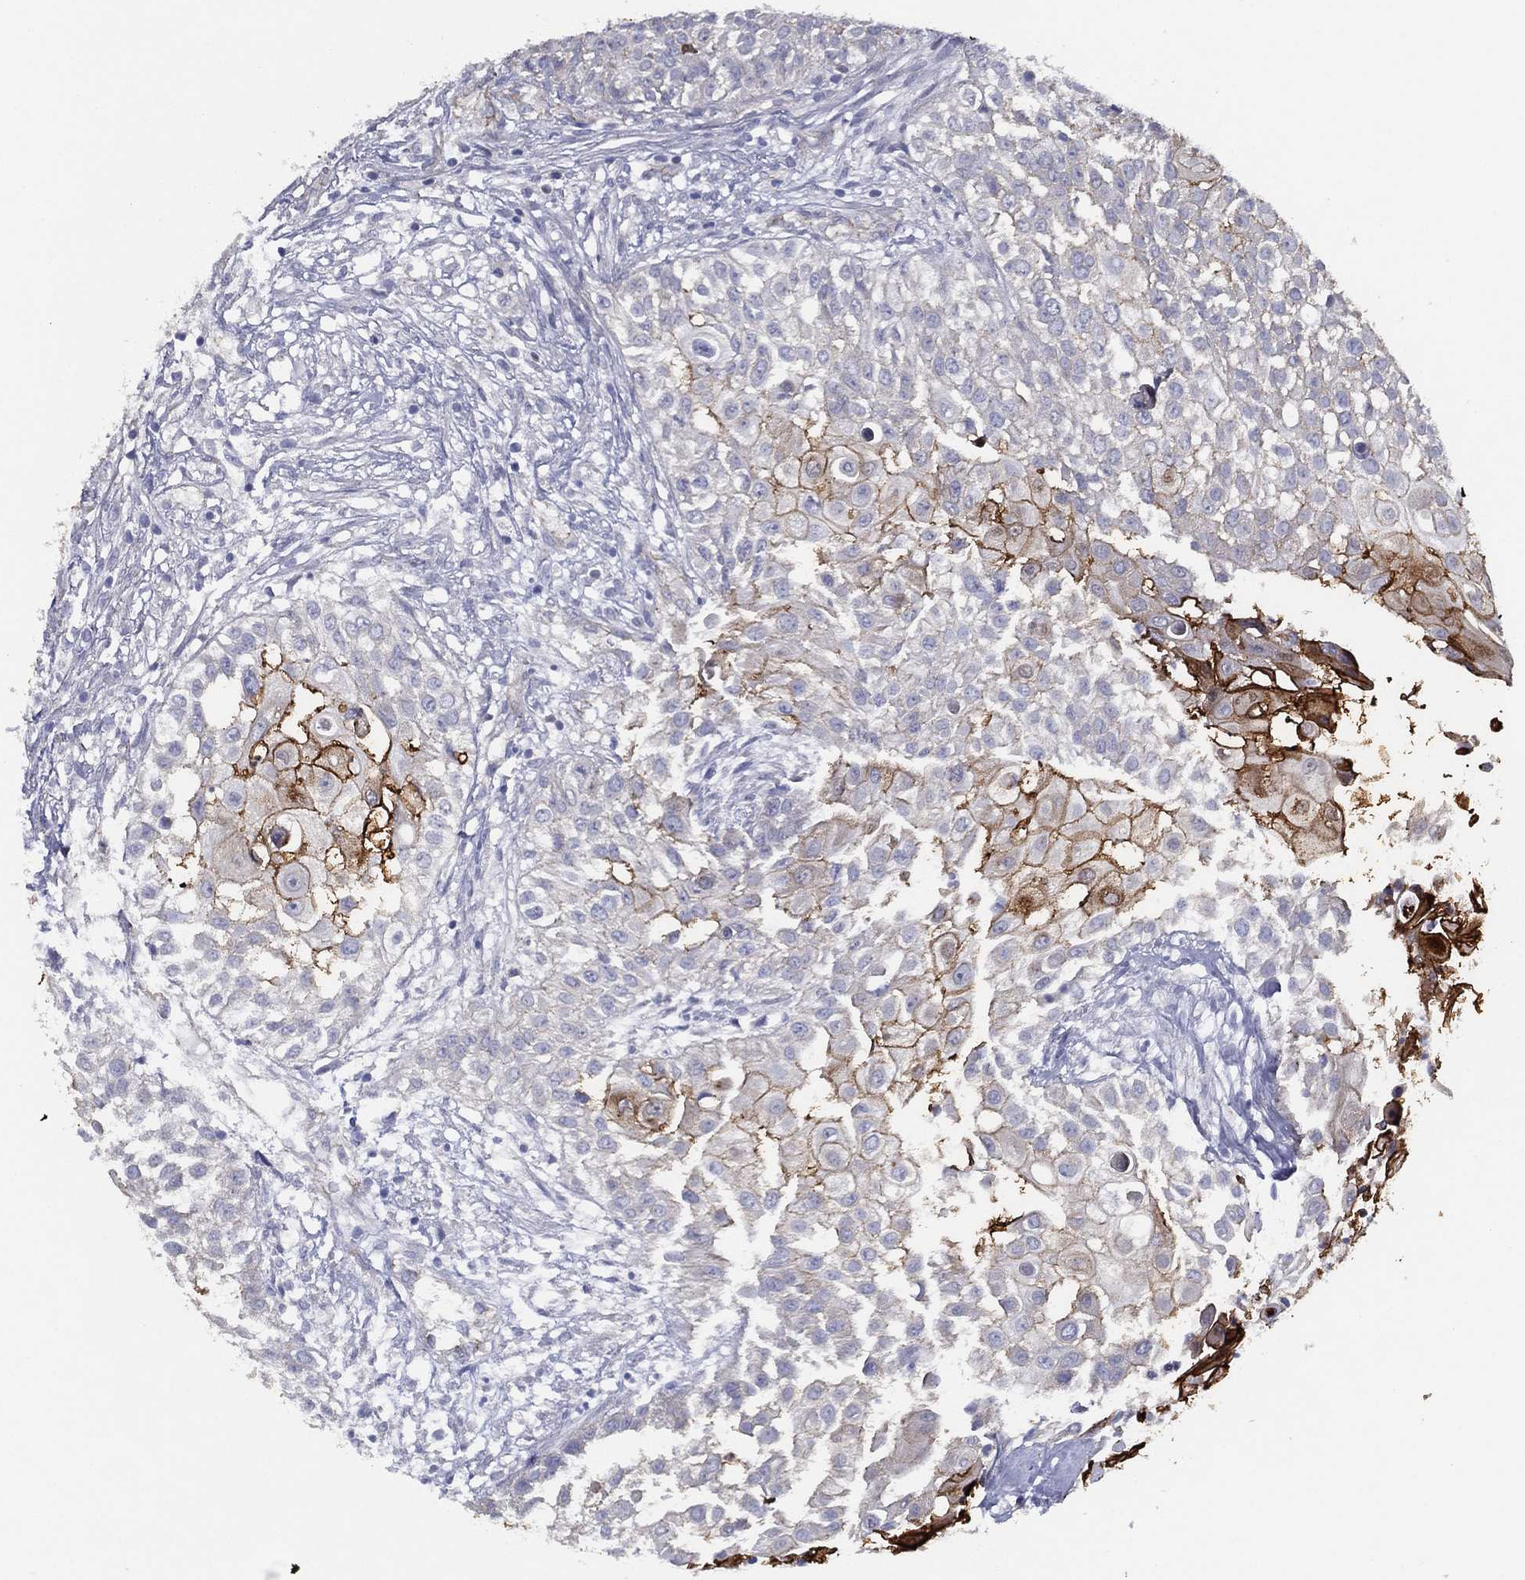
{"staining": {"intensity": "moderate", "quantity": "<25%", "location": "cytoplasmic/membranous"}, "tissue": "urothelial cancer", "cell_type": "Tumor cells", "image_type": "cancer", "snomed": [{"axis": "morphology", "description": "Urothelial carcinoma, High grade"}, {"axis": "topography", "description": "Urinary bladder"}], "caption": "Urothelial carcinoma (high-grade) stained with DAB (3,3'-diaminobenzidine) immunohistochemistry (IHC) shows low levels of moderate cytoplasmic/membranous staining in approximately <25% of tumor cells. (DAB (3,3'-diaminobenzidine) IHC, brown staining for protein, blue staining for nuclei).", "gene": "ZNF223", "patient": {"sex": "female", "age": 79}}